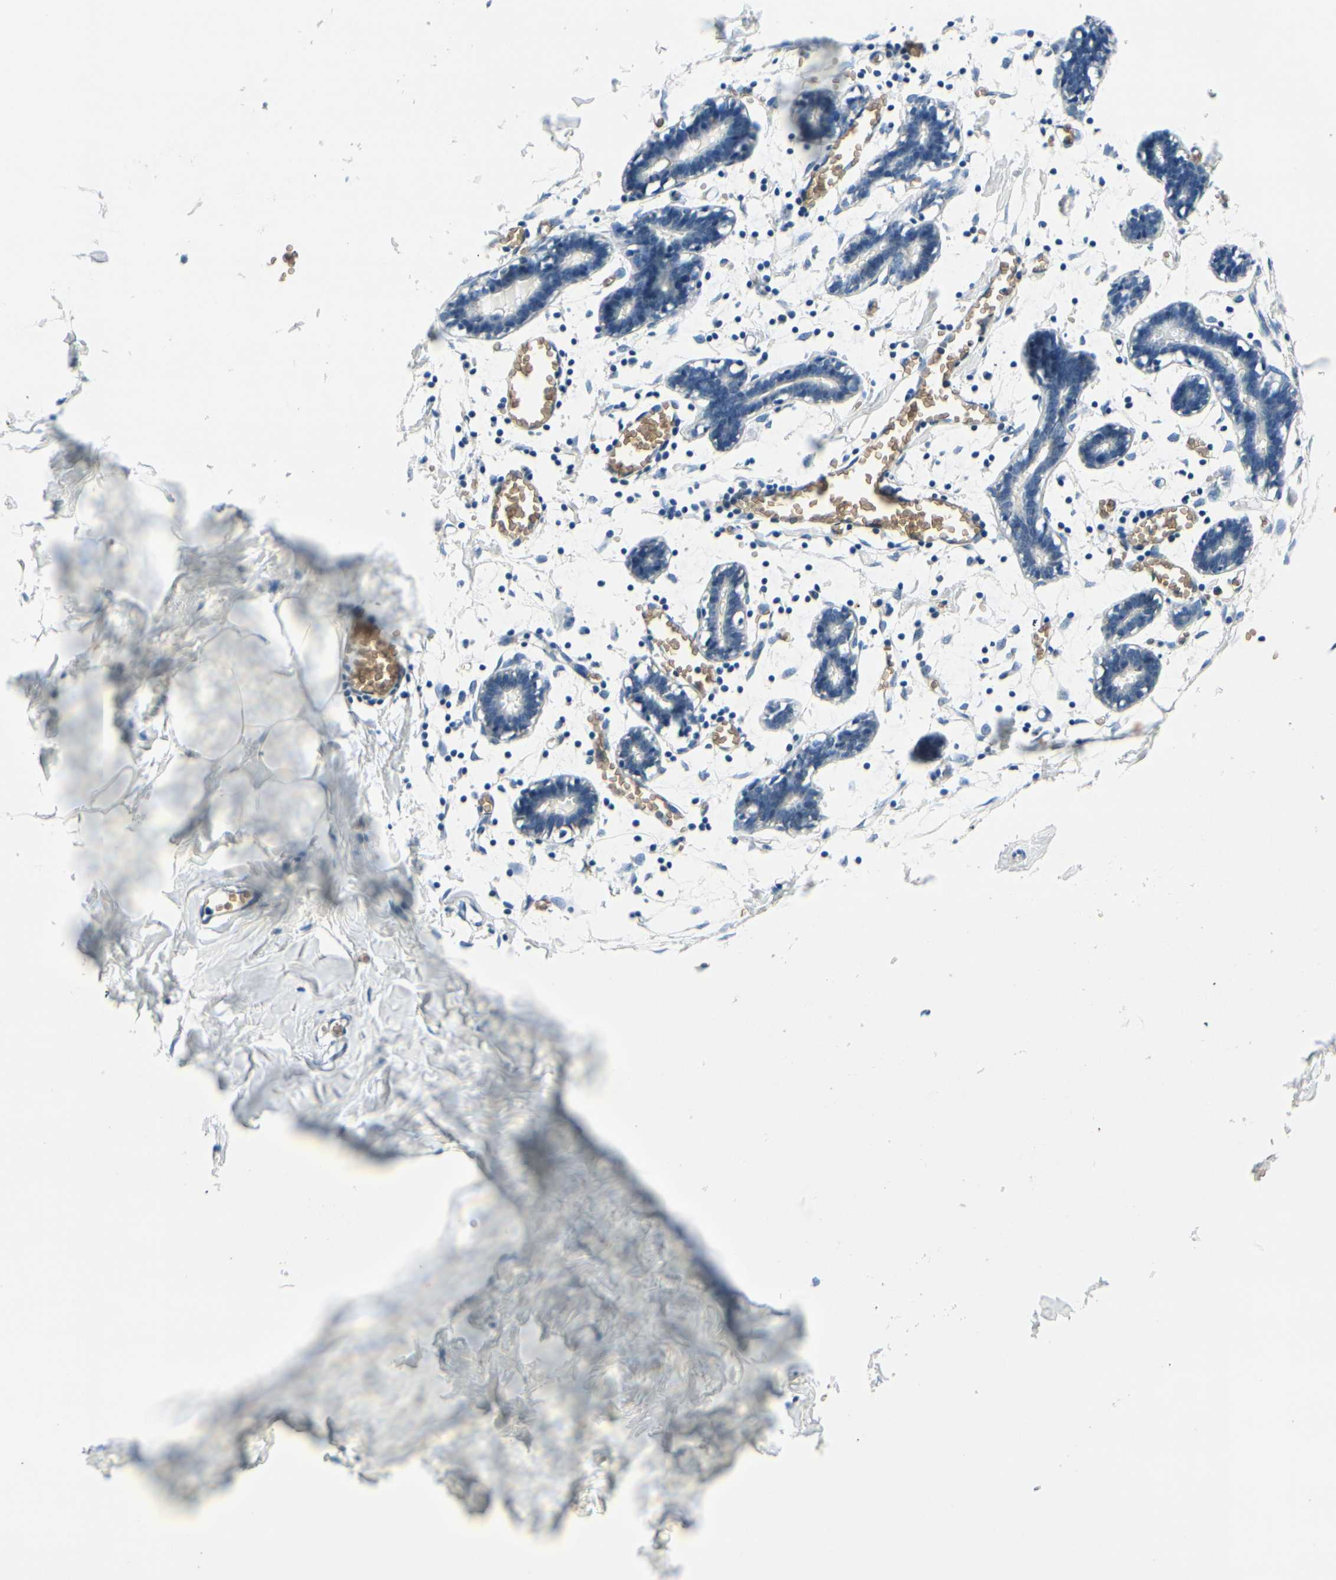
{"staining": {"intensity": "negative", "quantity": "none", "location": "none"}, "tissue": "breast", "cell_type": "Adipocytes", "image_type": "normal", "snomed": [{"axis": "morphology", "description": "Normal tissue, NOS"}, {"axis": "topography", "description": "Breast"}], "caption": "The histopathology image displays no staining of adipocytes in unremarkable breast.", "gene": "GYPC", "patient": {"sex": "female", "age": 27}}